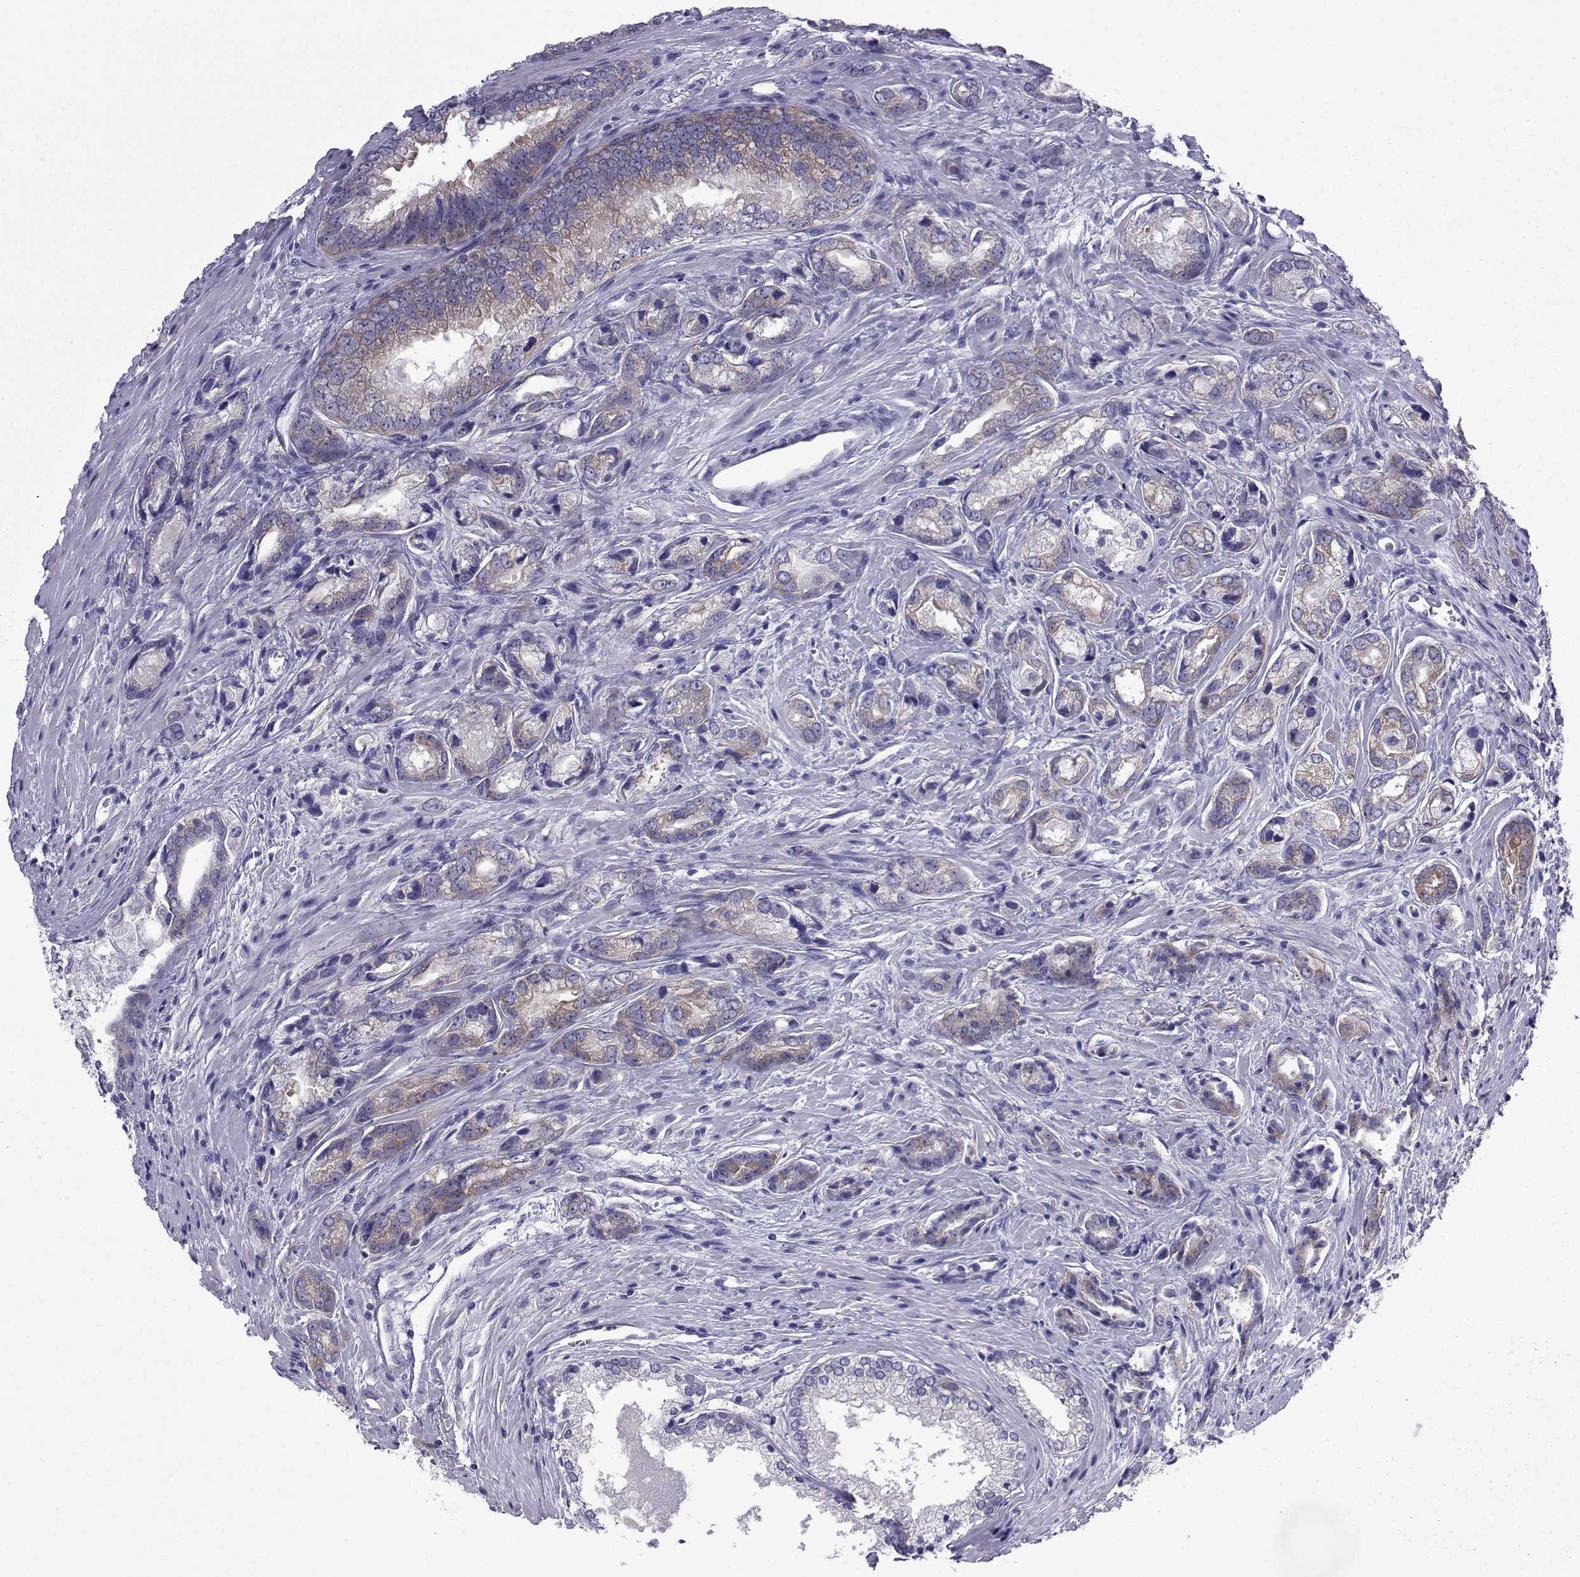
{"staining": {"intensity": "weak", "quantity": "<25%", "location": "cytoplasmic/membranous"}, "tissue": "prostate cancer", "cell_type": "Tumor cells", "image_type": "cancer", "snomed": [{"axis": "morphology", "description": "Adenocarcinoma, NOS"}, {"axis": "morphology", "description": "Adenocarcinoma, High grade"}, {"axis": "topography", "description": "Prostate"}], "caption": "This is an immunohistochemistry micrograph of human adenocarcinoma (high-grade) (prostate). There is no staining in tumor cells.", "gene": "COL22A1", "patient": {"sex": "male", "age": 70}}